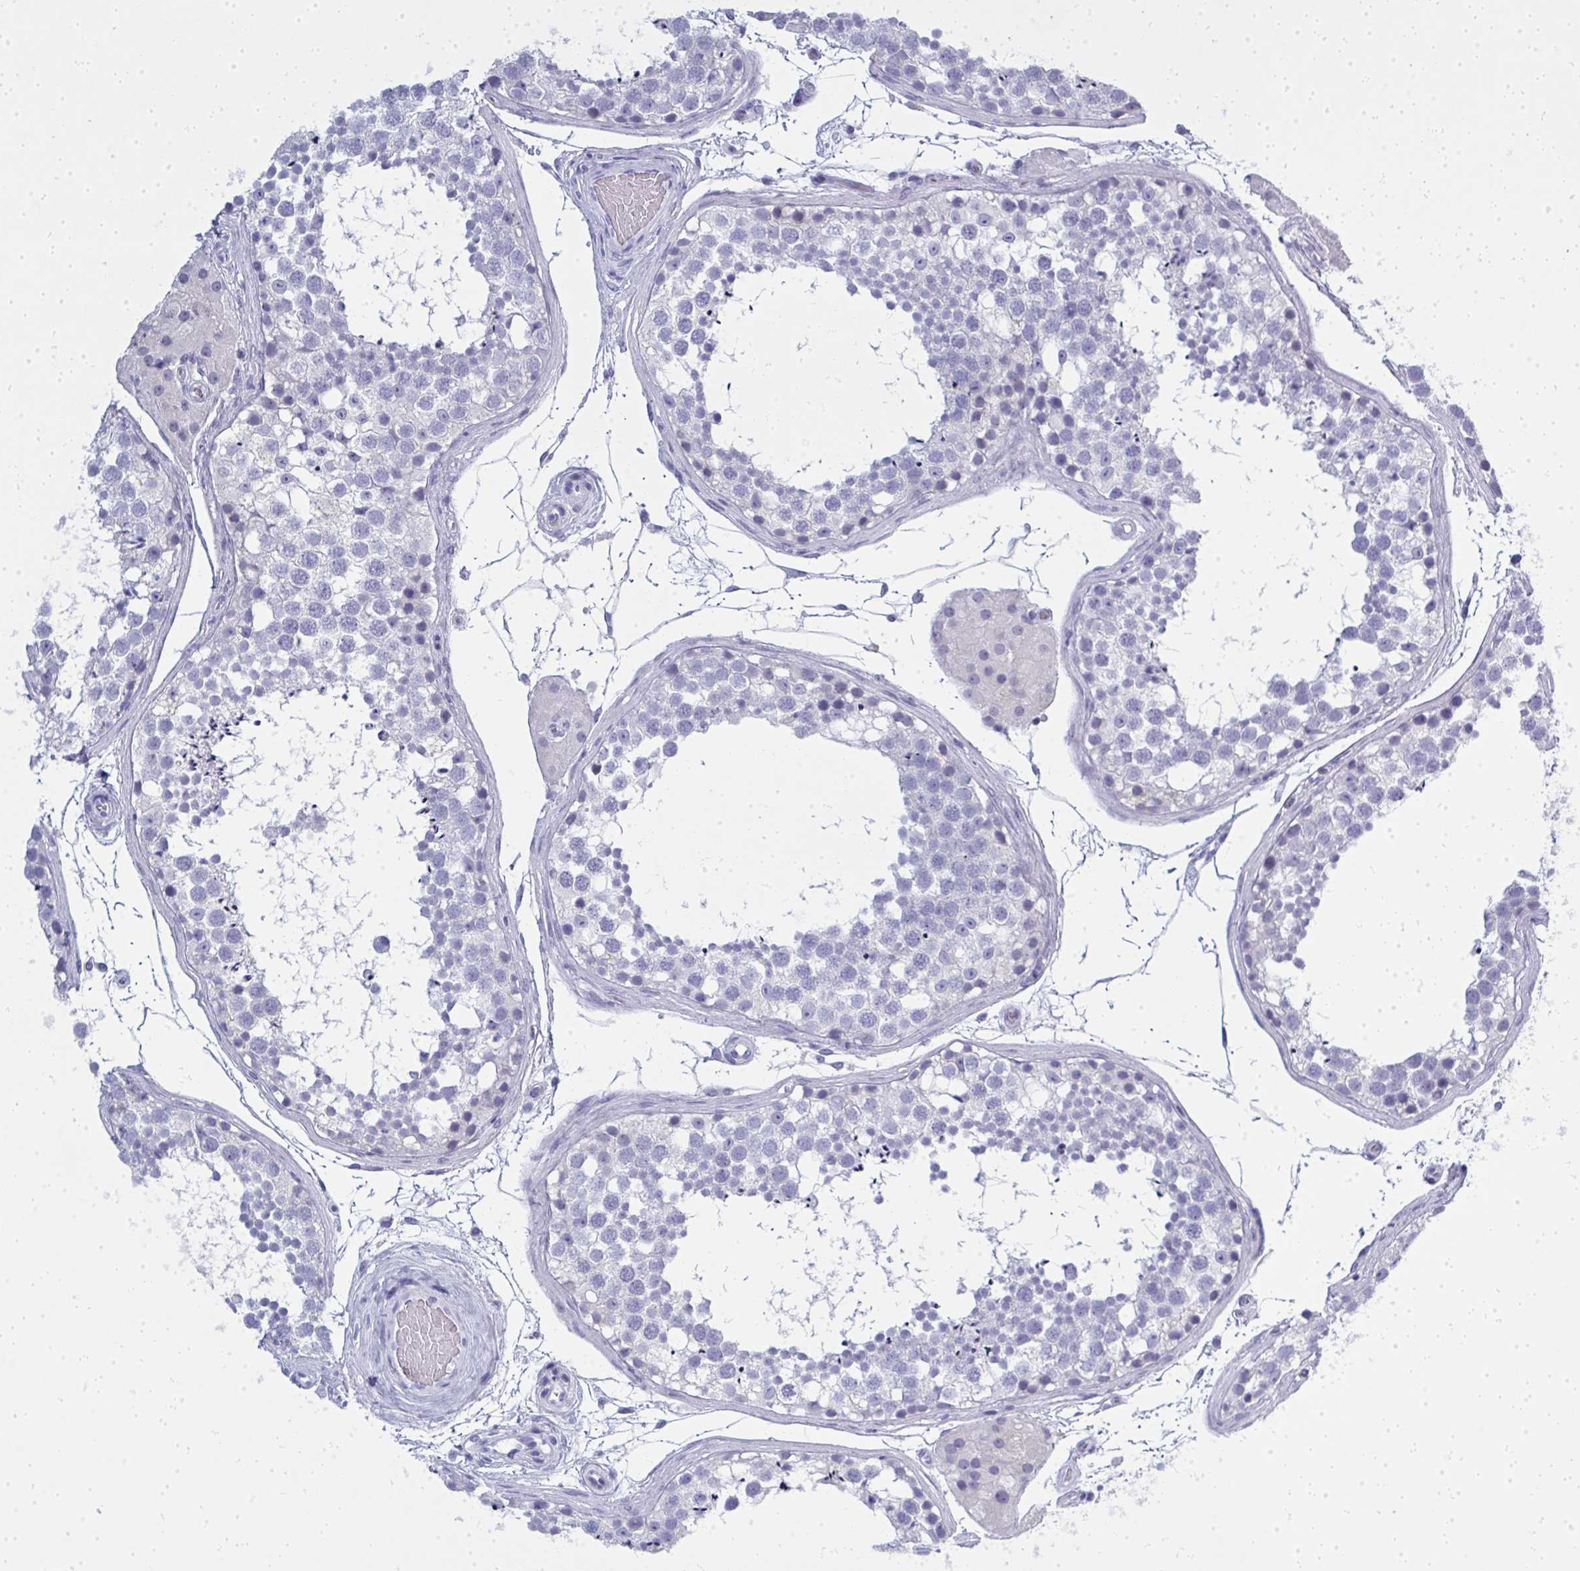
{"staining": {"intensity": "negative", "quantity": "none", "location": "none"}, "tissue": "testis", "cell_type": "Cells in seminiferous ducts", "image_type": "normal", "snomed": [{"axis": "morphology", "description": "Normal tissue, NOS"}, {"axis": "morphology", "description": "Seminoma, NOS"}, {"axis": "topography", "description": "Testis"}], "caption": "Human testis stained for a protein using immunohistochemistry shows no positivity in cells in seminiferous ducts.", "gene": "QDPR", "patient": {"sex": "male", "age": 65}}